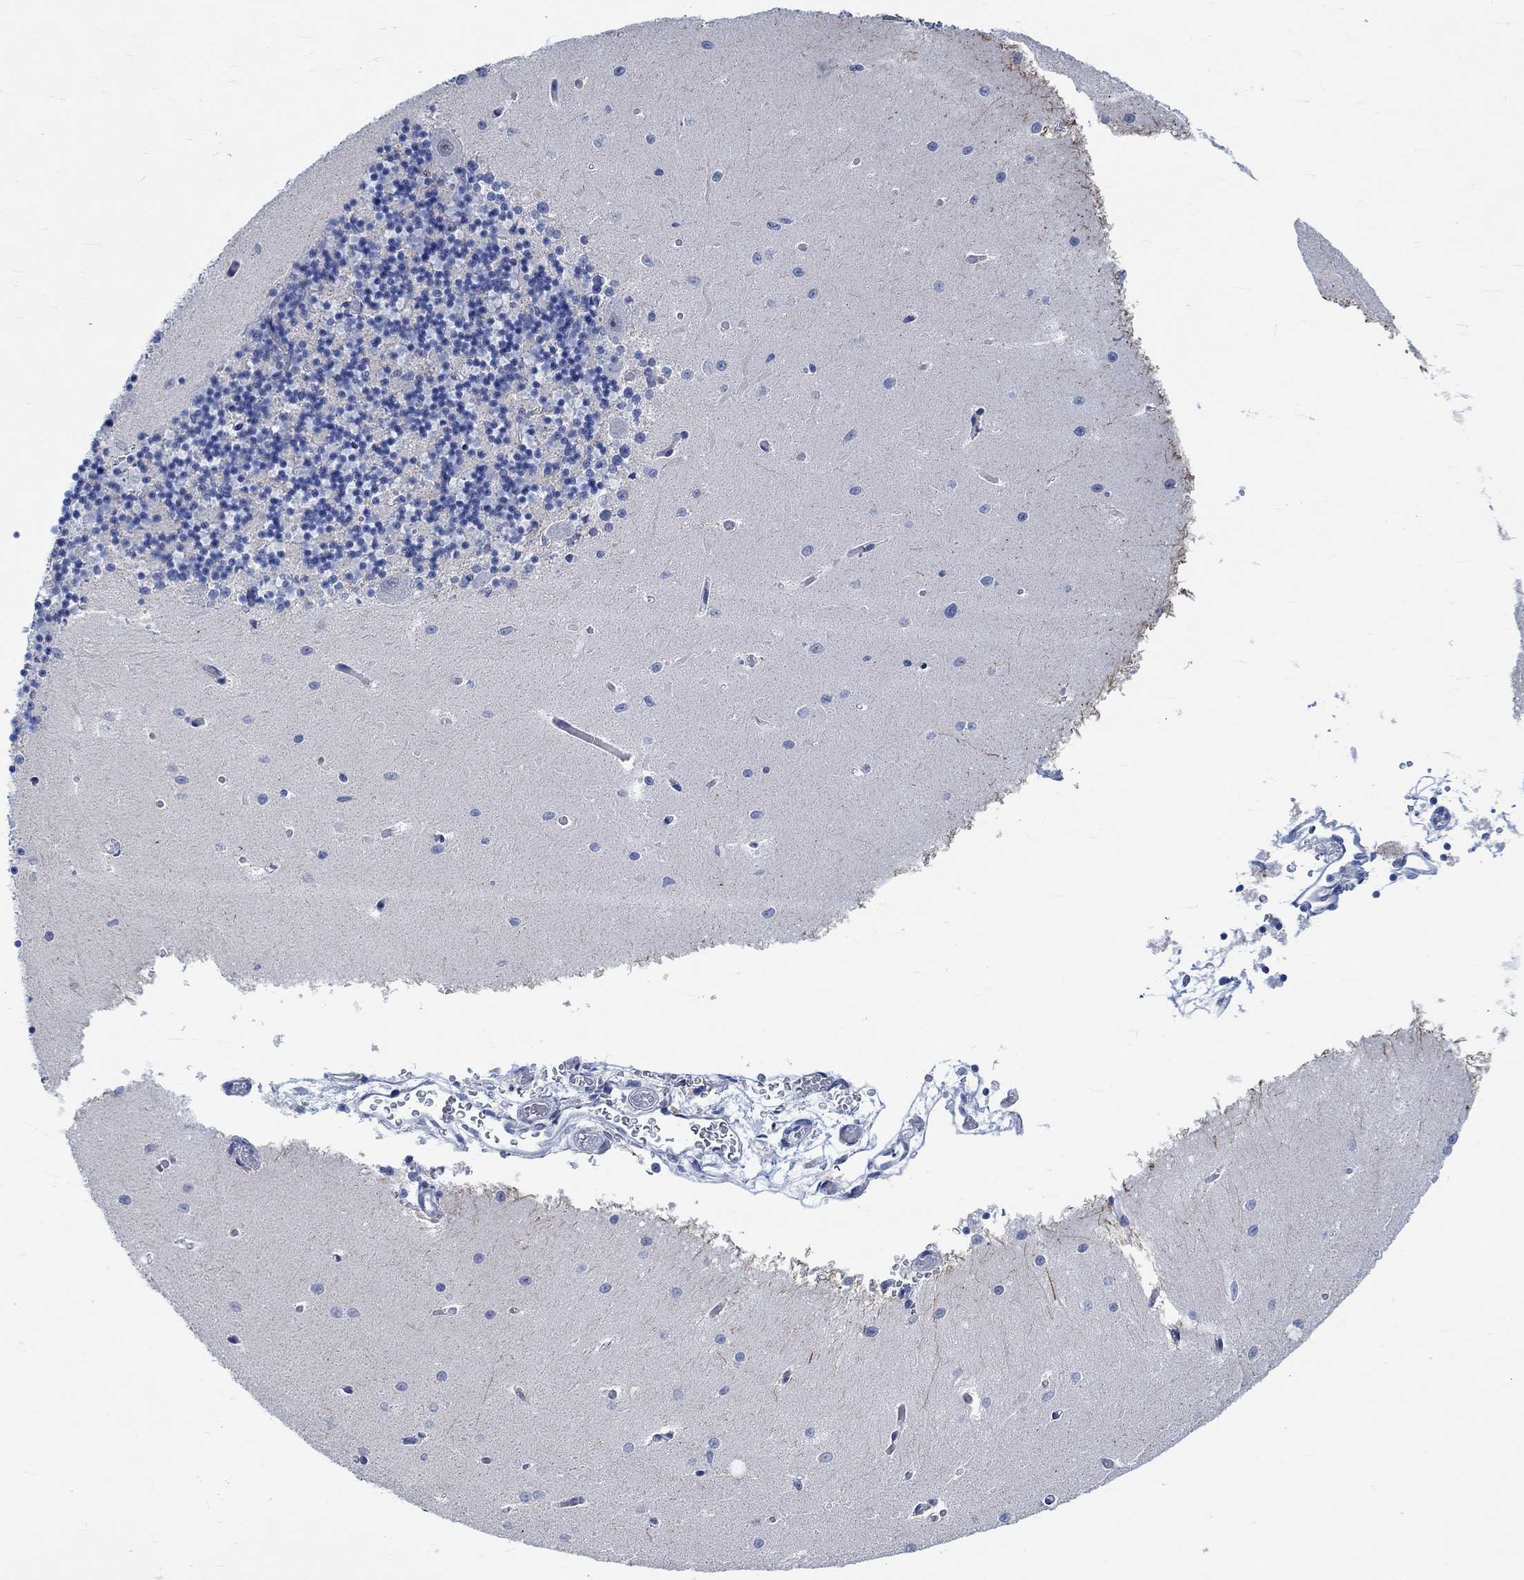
{"staining": {"intensity": "negative", "quantity": "none", "location": "none"}, "tissue": "cerebellum", "cell_type": "Cells in granular layer", "image_type": "normal", "snomed": [{"axis": "morphology", "description": "Normal tissue, NOS"}, {"axis": "topography", "description": "Cerebellum"}], "caption": "DAB (3,3'-diaminobenzidine) immunohistochemical staining of normal human cerebellum reveals no significant staining in cells in granular layer.", "gene": "KCNH8", "patient": {"sex": "female", "age": 64}}